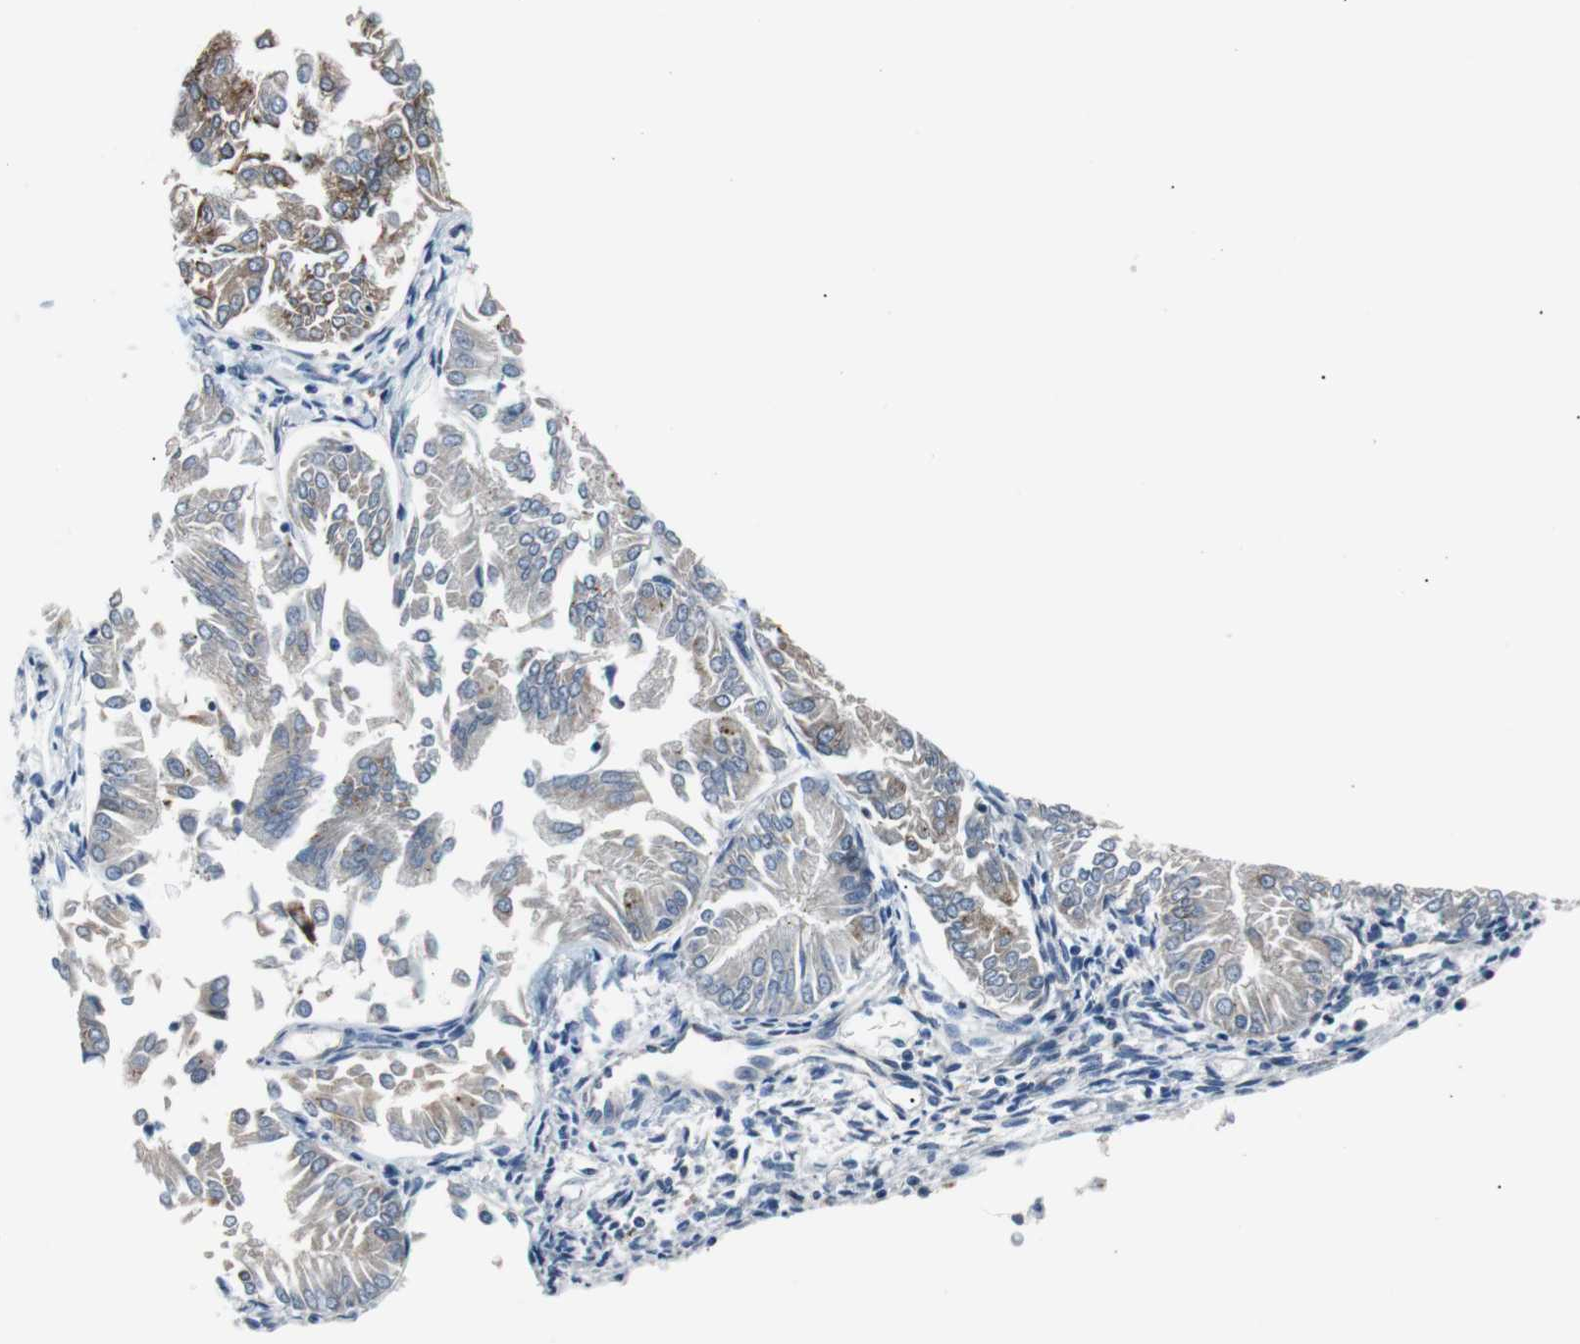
{"staining": {"intensity": "moderate", "quantity": "25%-75%", "location": "cytoplasmic/membranous"}, "tissue": "endometrial cancer", "cell_type": "Tumor cells", "image_type": "cancer", "snomed": [{"axis": "morphology", "description": "Adenocarcinoma, NOS"}, {"axis": "topography", "description": "Endometrium"}], "caption": "Adenocarcinoma (endometrial) stained with DAB (3,3'-diaminobenzidine) immunohistochemistry exhibits medium levels of moderate cytoplasmic/membranous staining in approximately 25%-75% of tumor cells.", "gene": "USP28", "patient": {"sex": "female", "age": 53}}